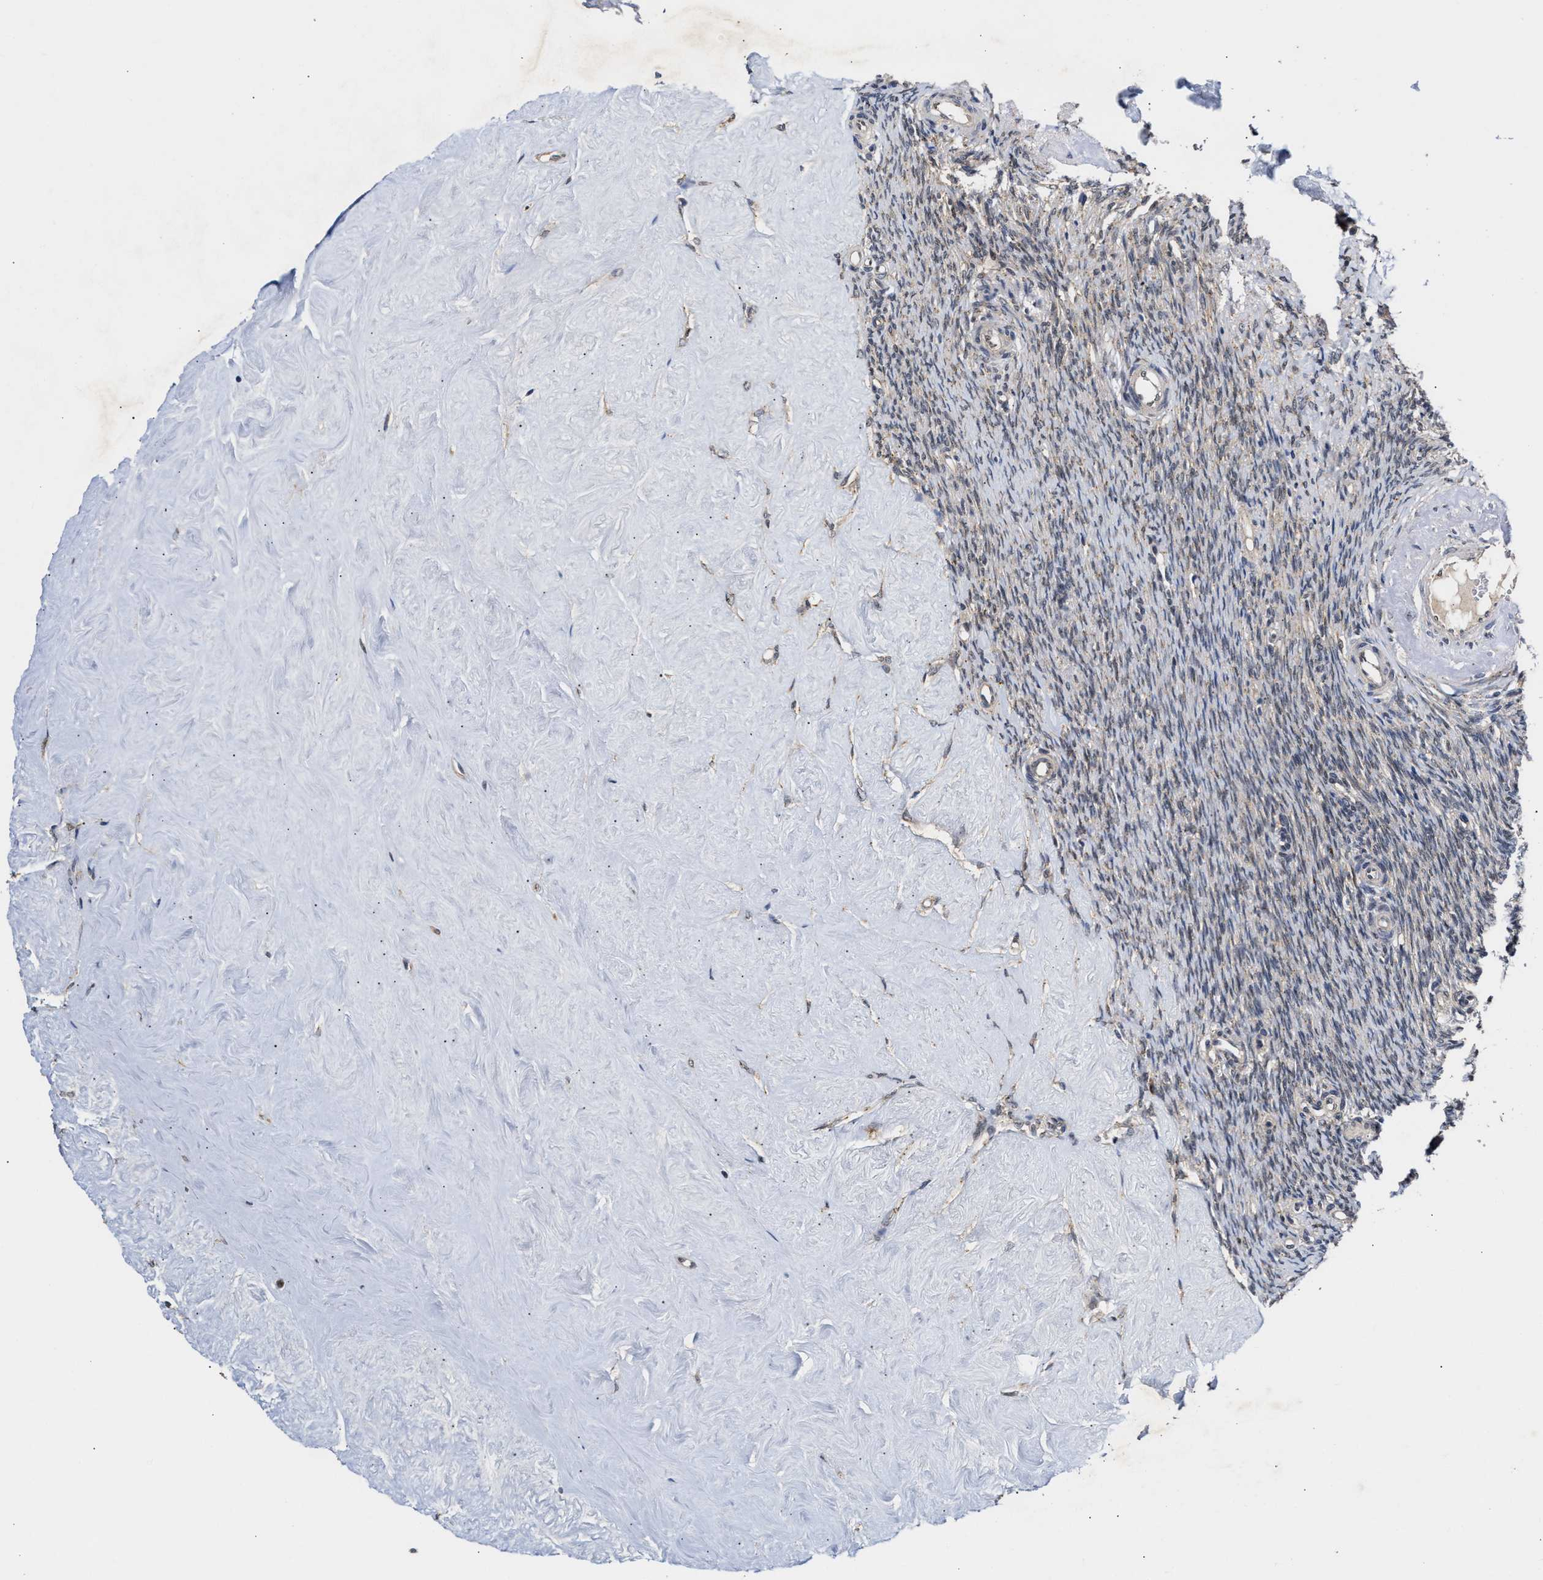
{"staining": {"intensity": "moderate", "quantity": ">75%", "location": "cytoplasmic/membranous"}, "tissue": "ovary", "cell_type": "Follicle cells", "image_type": "normal", "snomed": [{"axis": "morphology", "description": "Normal tissue, NOS"}, {"axis": "topography", "description": "Ovary"}], "caption": "Immunohistochemical staining of normal human ovary displays >75% levels of moderate cytoplasmic/membranous protein staining in approximately >75% of follicle cells.", "gene": "CLIP2", "patient": {"sex": "female", "age": 41}}